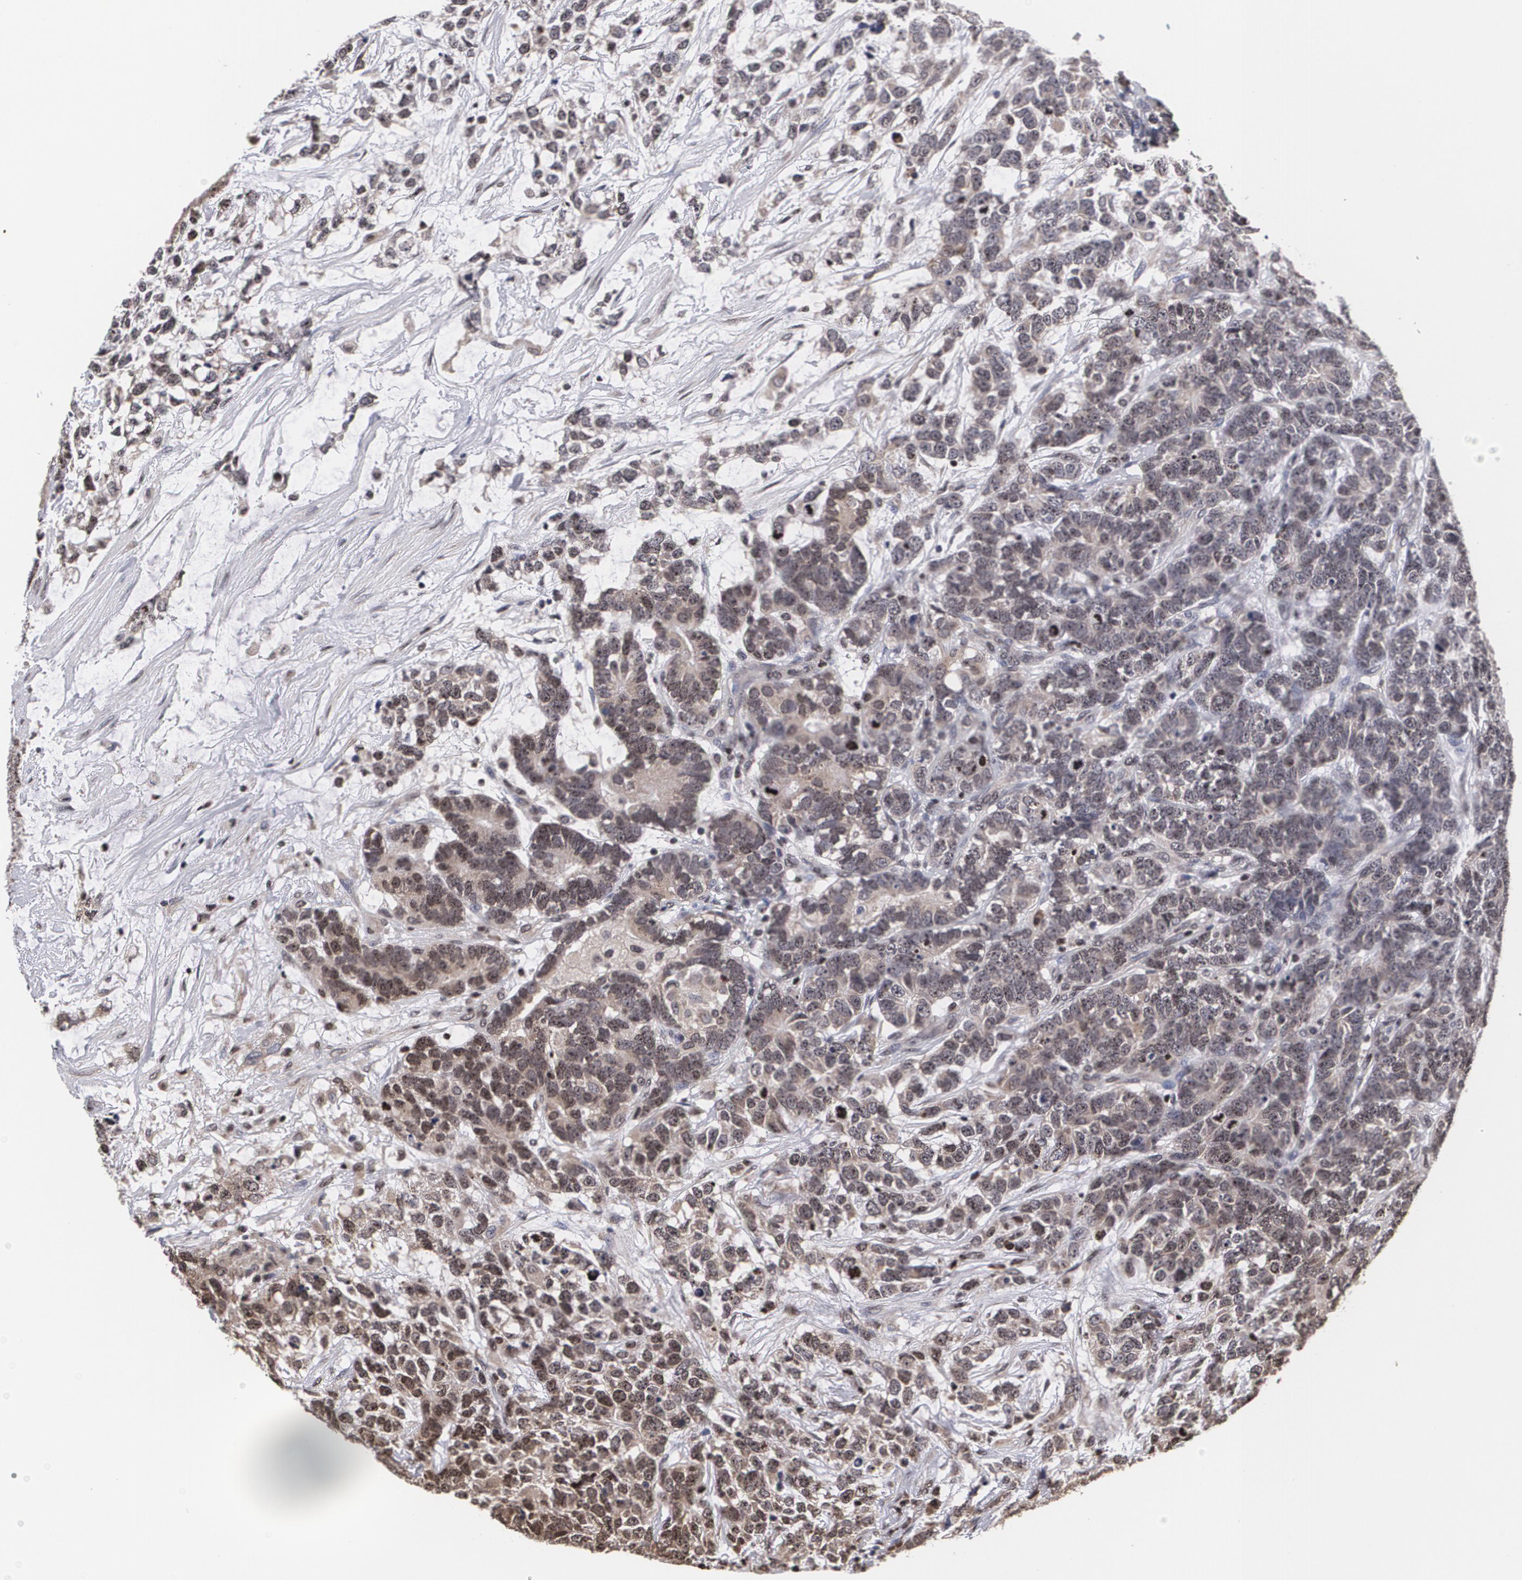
{"staining": {"intensity": "negative", "quantity": "none", "location": "none"}, "tissue": "testis cancer", "cell_type": "Tumor cells", "image_type": "cancer", "snomed": [{"axis": "morphology", "description": "Carcinoma, Embryonal, NOS"}, {"axis": "topography", "description": "Testis"}], "caption": "DAB (3,3'-diaminobenzidine) immunohistochemical staining of human testis cancer (embryonal carcinoma) shows no significant staining in tumor cells. Brightfield microscopy of immunohistochemistry (IHC) stained with DAB (3,3'-diaminobenzidine) (brown) and hematoxylin (blue), captured at high magnification.", "gene": "MVP", "patient": {"sex": "male", "age": 26}}